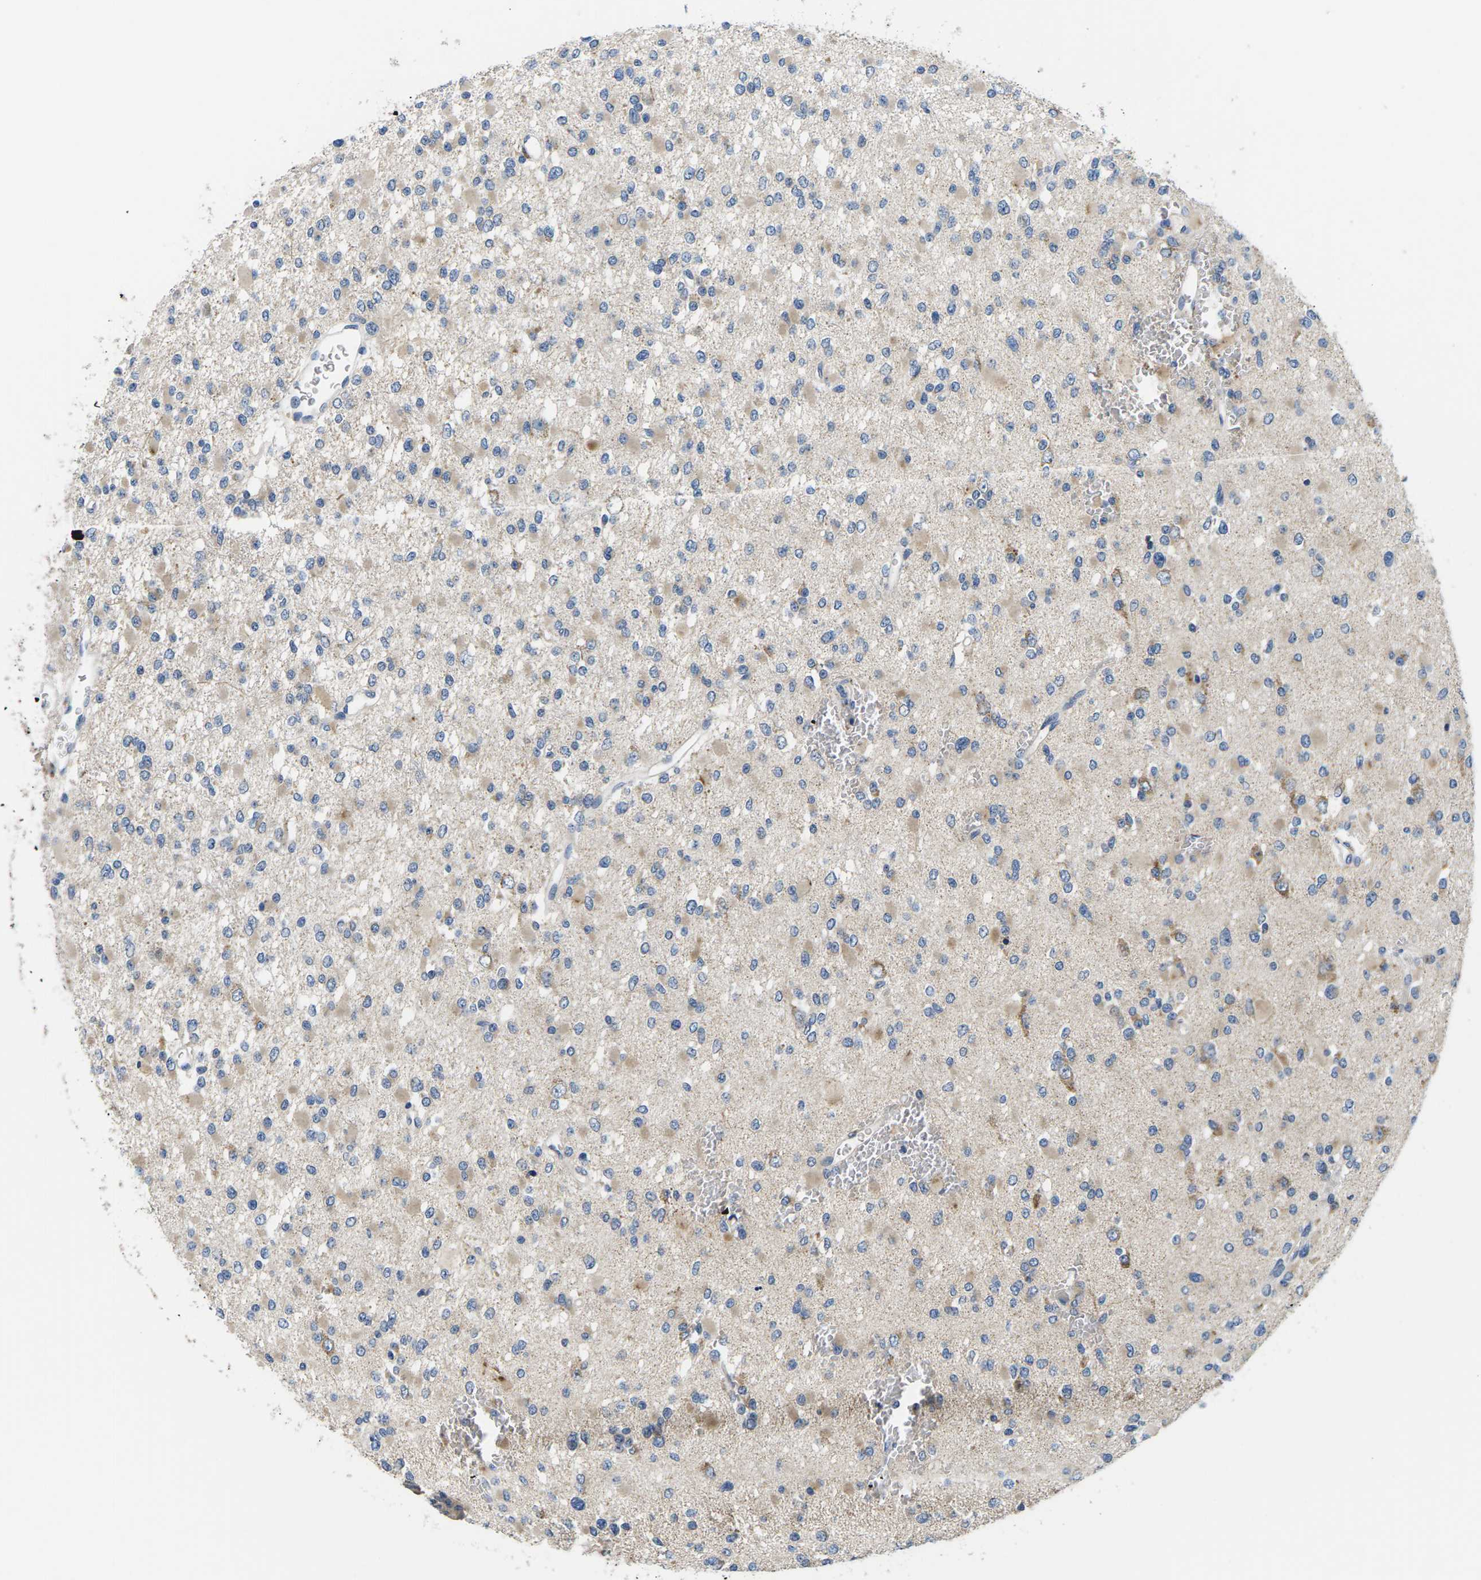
{"staining": {"intensity": "weak", "quantity": "25%-75%", "location": "cytoplasmic/membranous"}, "tissue": "glioma", "cell_type": "Tumor cells", "image_type": "cancer", "snomed": [{"axis": "morphology", "description": "Glioma, malignant, Low grade"}, {"axis": "topography", "description": "Brain"}], "caption": "Glioma stained for a protein (brown) exhibits weak cytoplasmic/membranous positive expression in approximately 25%-75% of tumor cells.", "gene": "ERGIC3", "patient": {"sex": "female", "age": 22}}